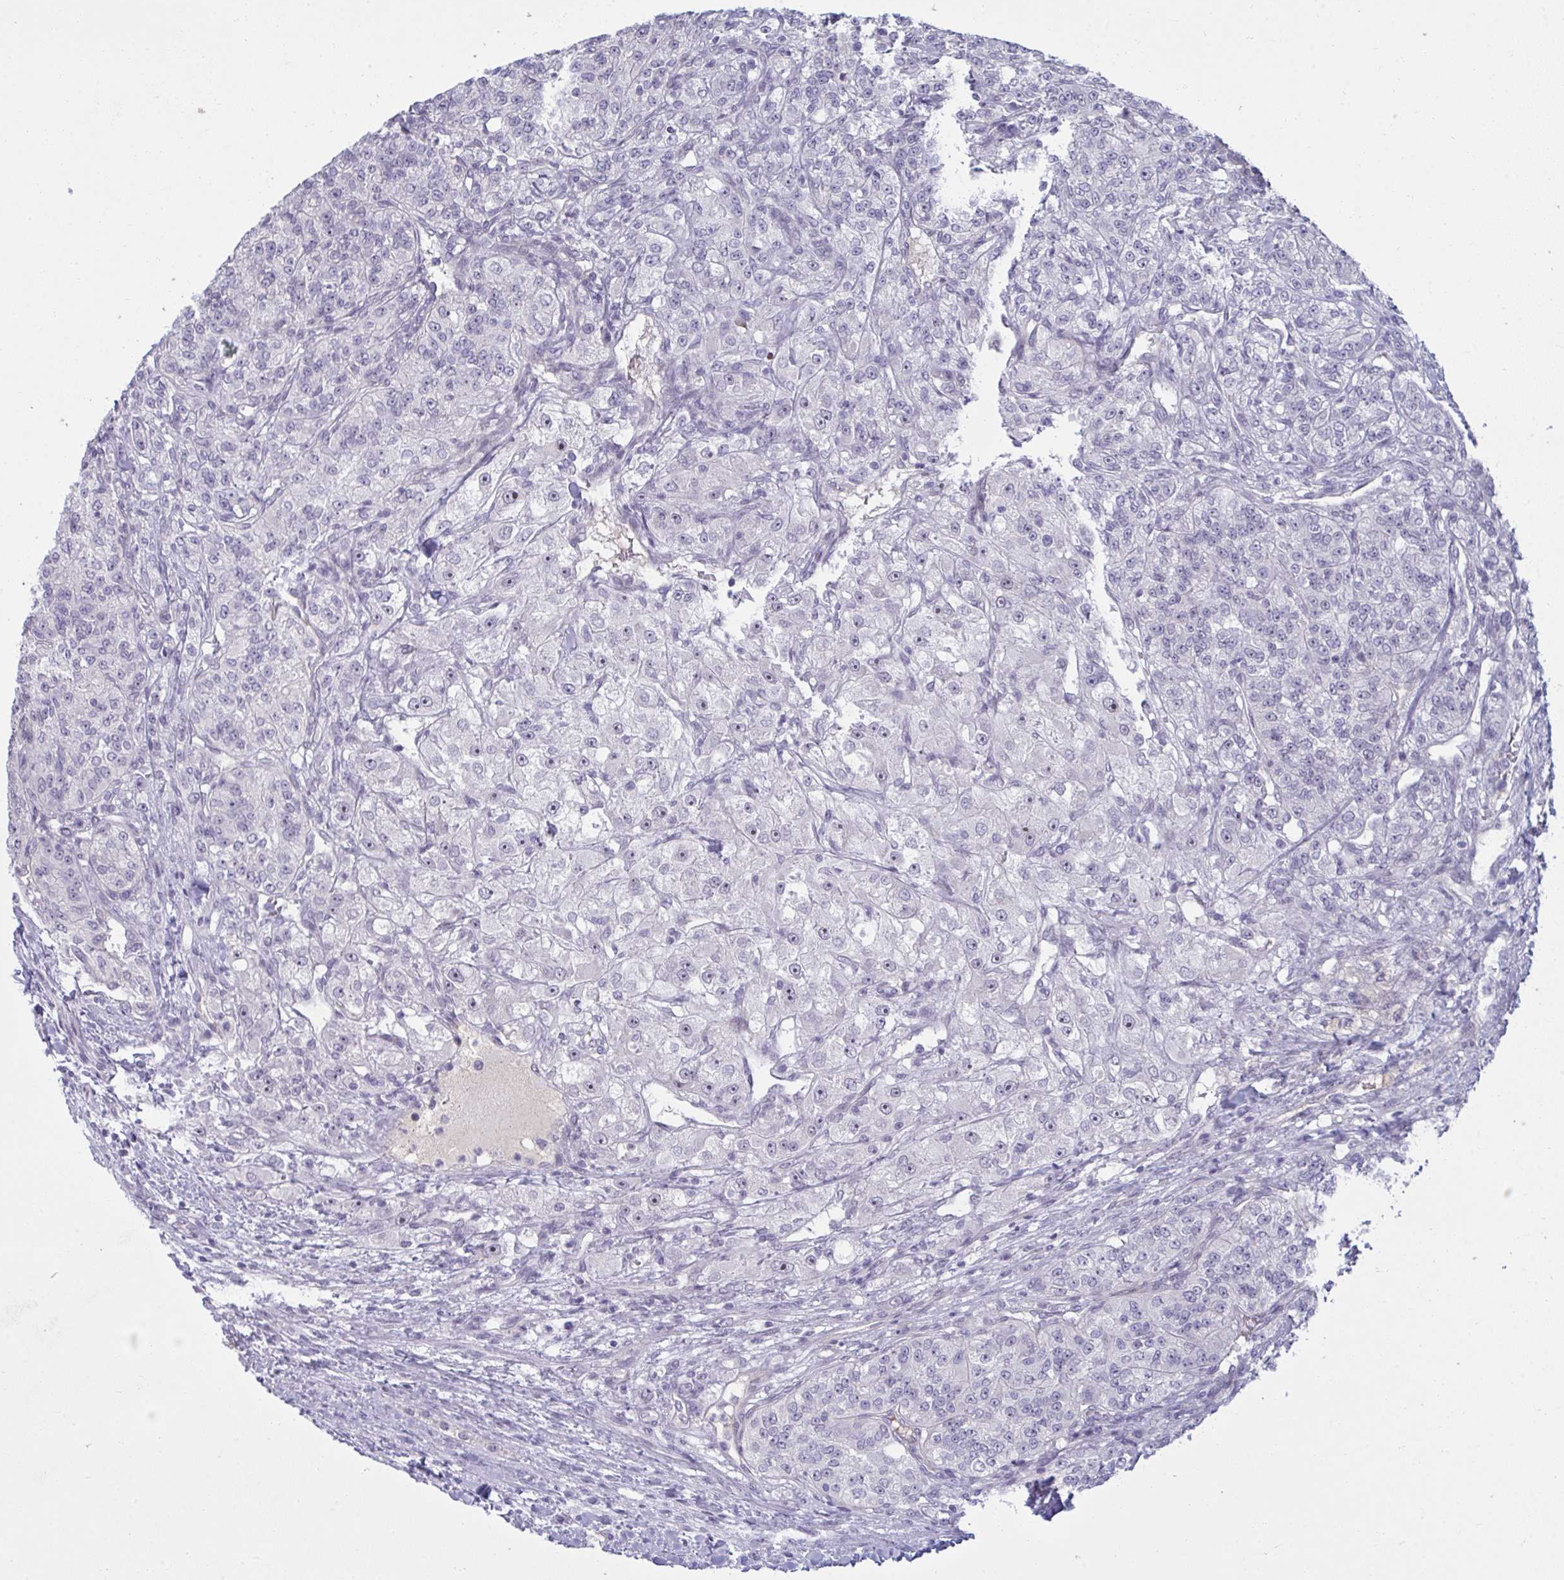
{"staining": {"intensity": "negative", "quantity": "none", "location": "none"}, "tissue": "renal cancer", "cell_type": "Tumor cells", "image_type": "cancer", "snomed": [{"axis": "morphology", "description": "Adenocarcinoma, NOS"}, {"axis": "topography", "description": "Kidney"}], "caption": "Tumor cells show no significant protein staining in renal adenocarcinoma.", "gene": "RNASEH1", "patient": {"sex": "female", "age": 63}}